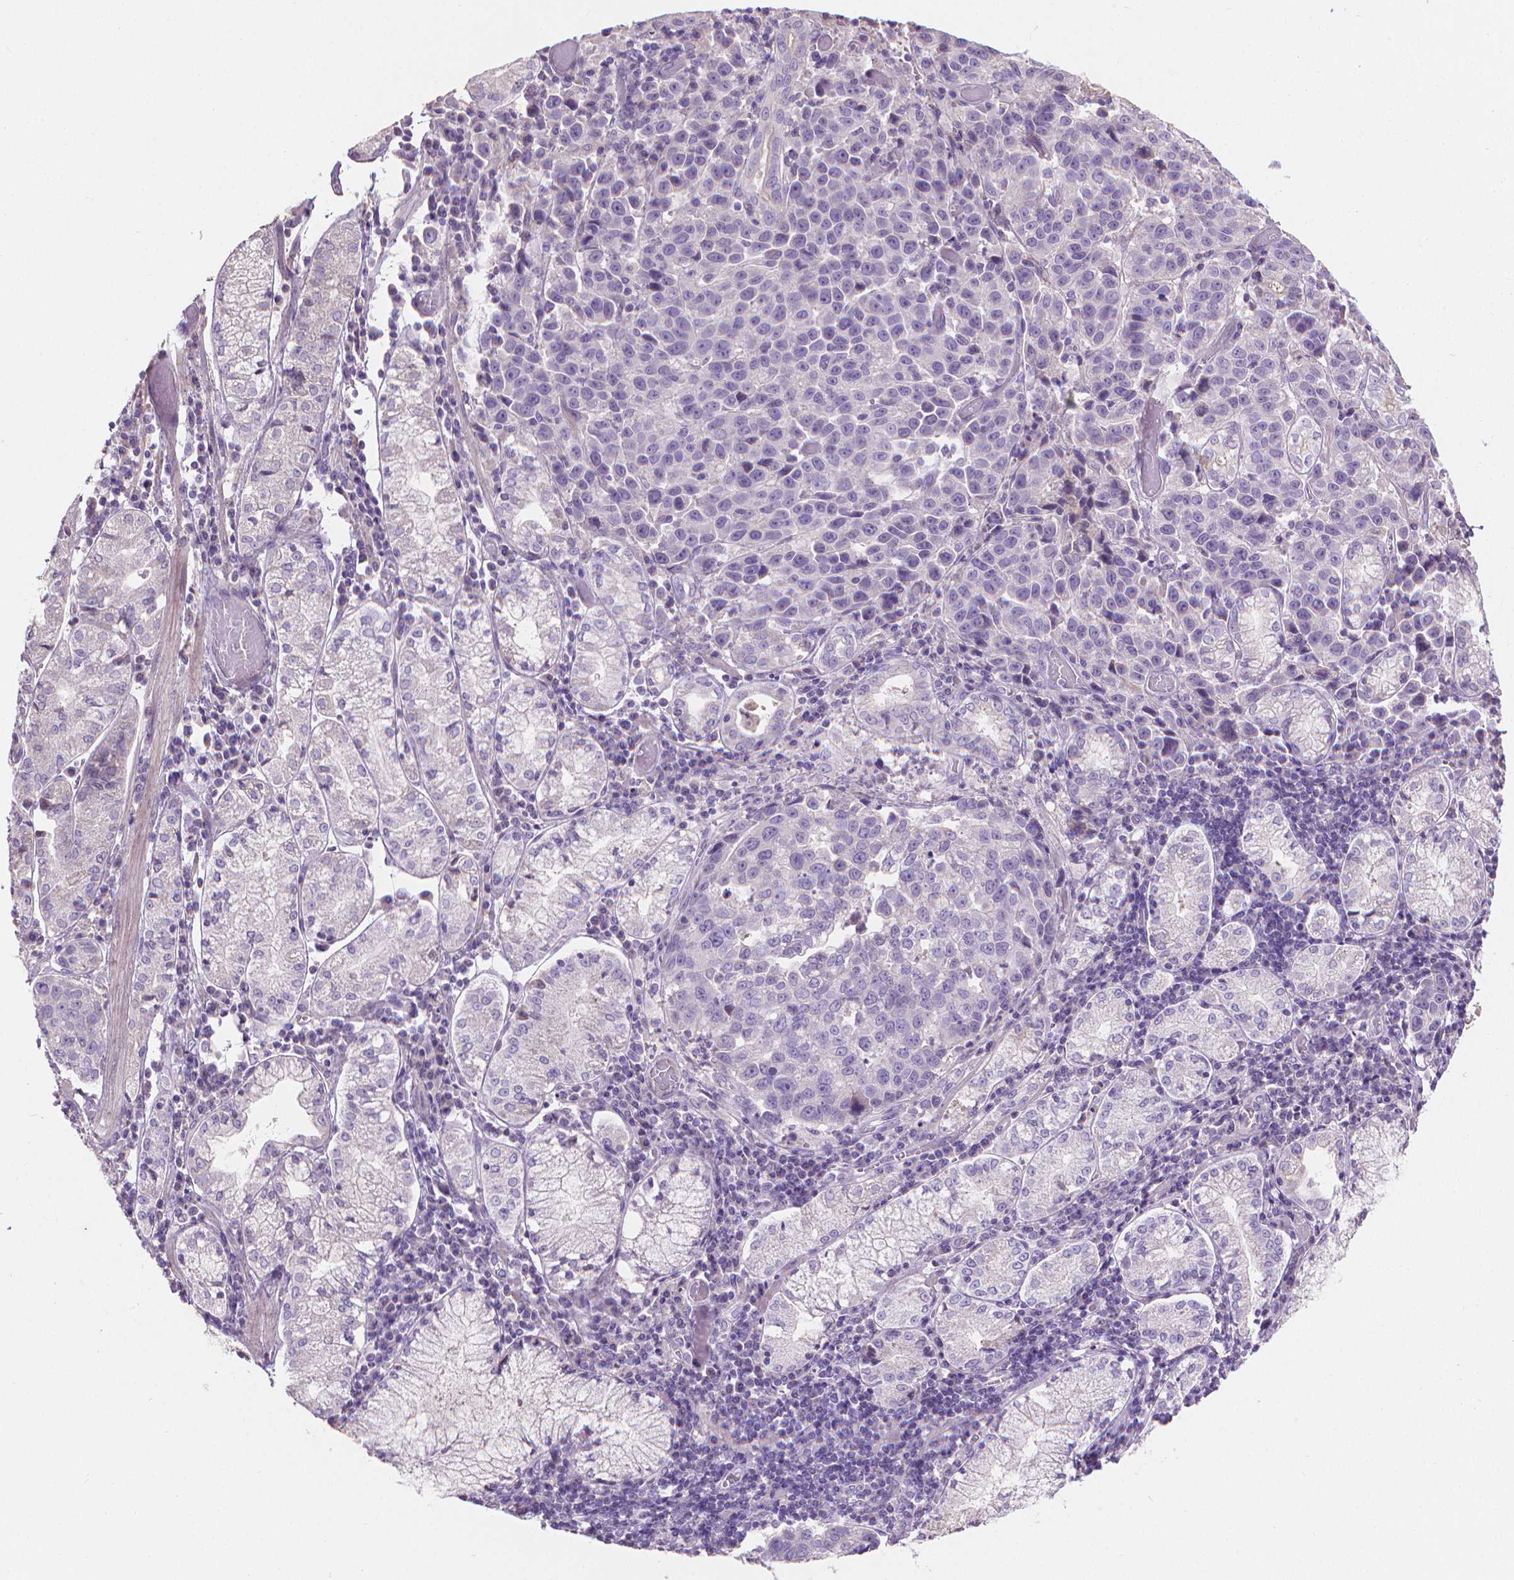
{"staining": {"intensity": "negative", "quantity": "none", "location": "none"}, "tissue": "stomach cancer", "cell_type": "Tumor cells", "image_type": "cancer", "snomed": [{"axis": "morphology", "description": "Adenocarcinoma, NOS"}, {"axis": "topography", "description": "Stomach"}], "caption": "High magnification brightfield microscopy of adenocarcinoma (stomach) stained with DAB (brown) and counterstained with hematoxylin (blue): tumor cells show no significant expression. Brightfield microscopy of immunohistochemistry stained with DAB (3,3'-diaminobenzidine) (brown) and hematoxylin (blue), captured at high magnification.", "gene": "CABCOCO1", "patient": {"sex": "male", "age": 93}}